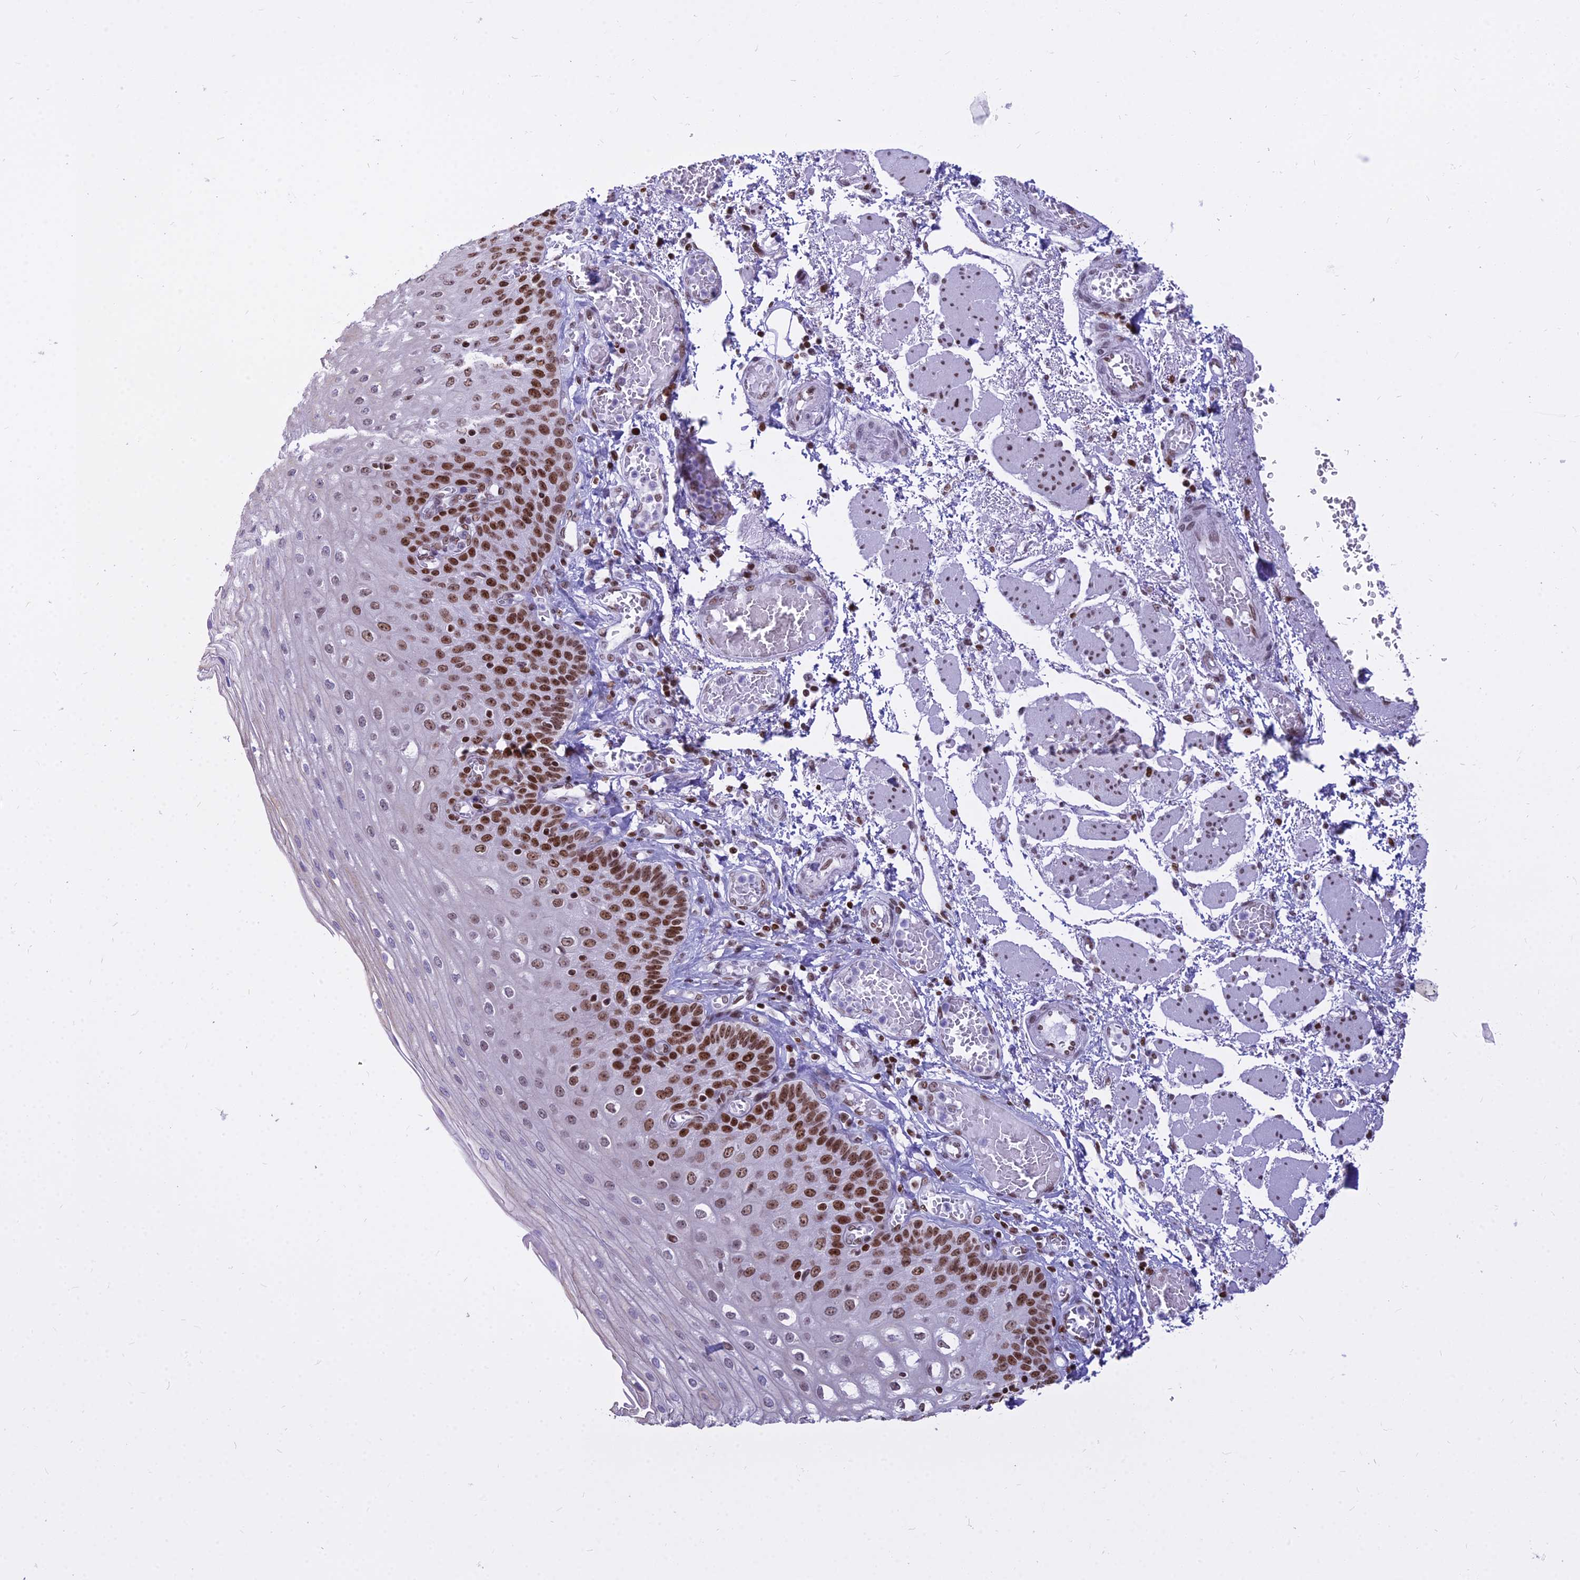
{"staining": {"intensity": "strong", "quantity": "25%-75%", "location": "nuclear"}, "tissue": "esophagus", "cell_type": "Squamous epithelial cells", "image_type": "normal", "snomed": [{"axis": "morphology", "description": "Normal tissue, NOS"}, {"axis": "topography", "description": "Esophagus"}], "caption": "Protein expression analysis of benign human esophagus reveals strong nuclear expression in approximately 25%-75% of squamous epithelial cells.", "gene": "PARP1", "patient": {"sex": "male", "age": 81}}